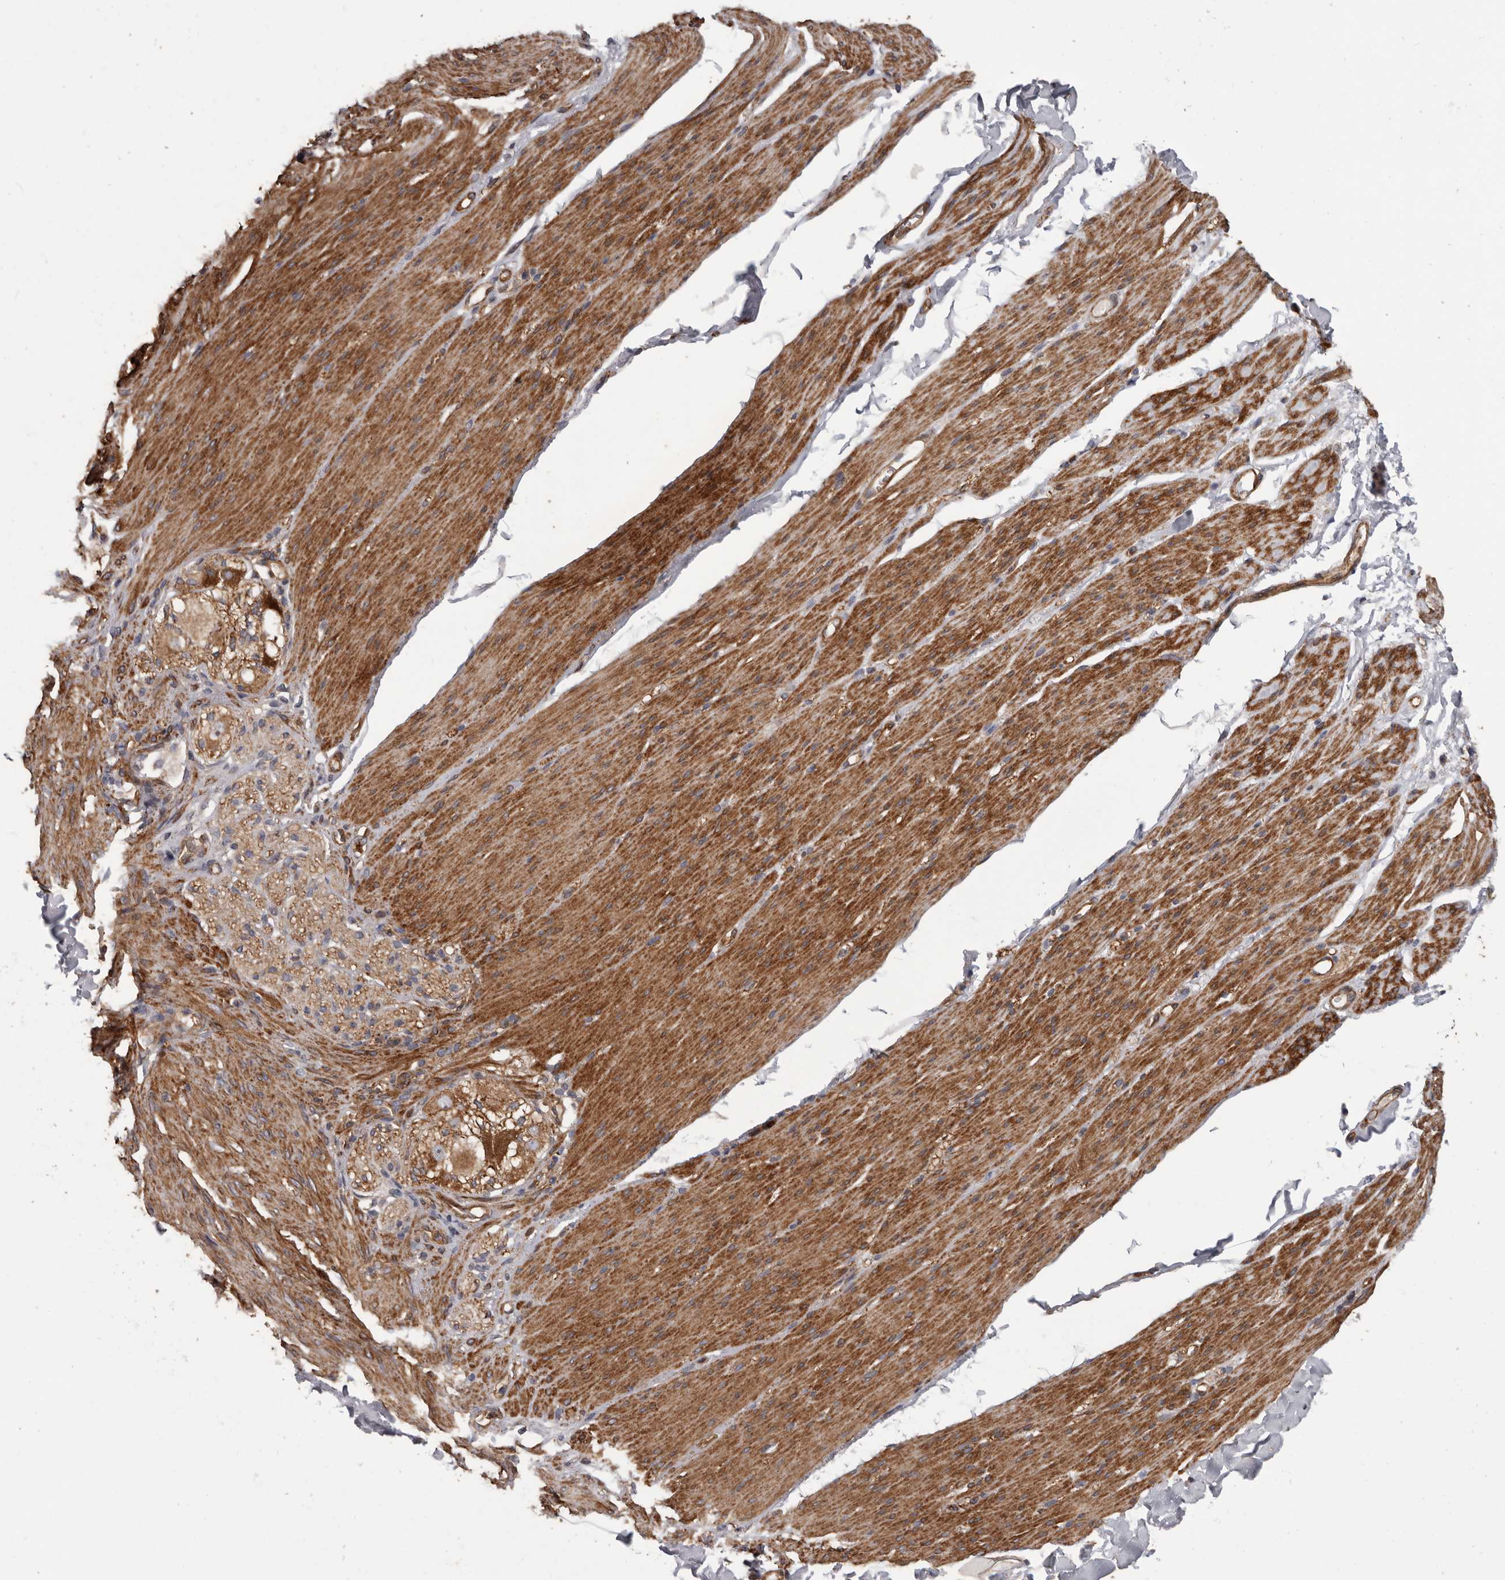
{"staining": {"intensity": "moderate", "quantity": ">75%", "location": "cytoplasmic/membranous"}, "tissue": "smooth muscle", "cell_type": "Smooth muscle cells", "image_type": "normal", "snomed": [{"axis": "morphology", "description": "Normal tissue, NOS"}, {"axis": "topography", "description": "Colon"}, {"axis": "topography", "description": "Peripheral nerve tissue"}], "caption": "Unremarkable smooth muscle exhibits moderate cytoplasmic/membranous staining in approximately >75% of smooth muscle cells, visualized by immunohistochemistry. (Stains: DAB in brown, nuclei in blue, Microscopy: brightfield microscopy at high magnification).", "gene": "ARHGEF5", "patient": {"sex": "female", "age": 61}}